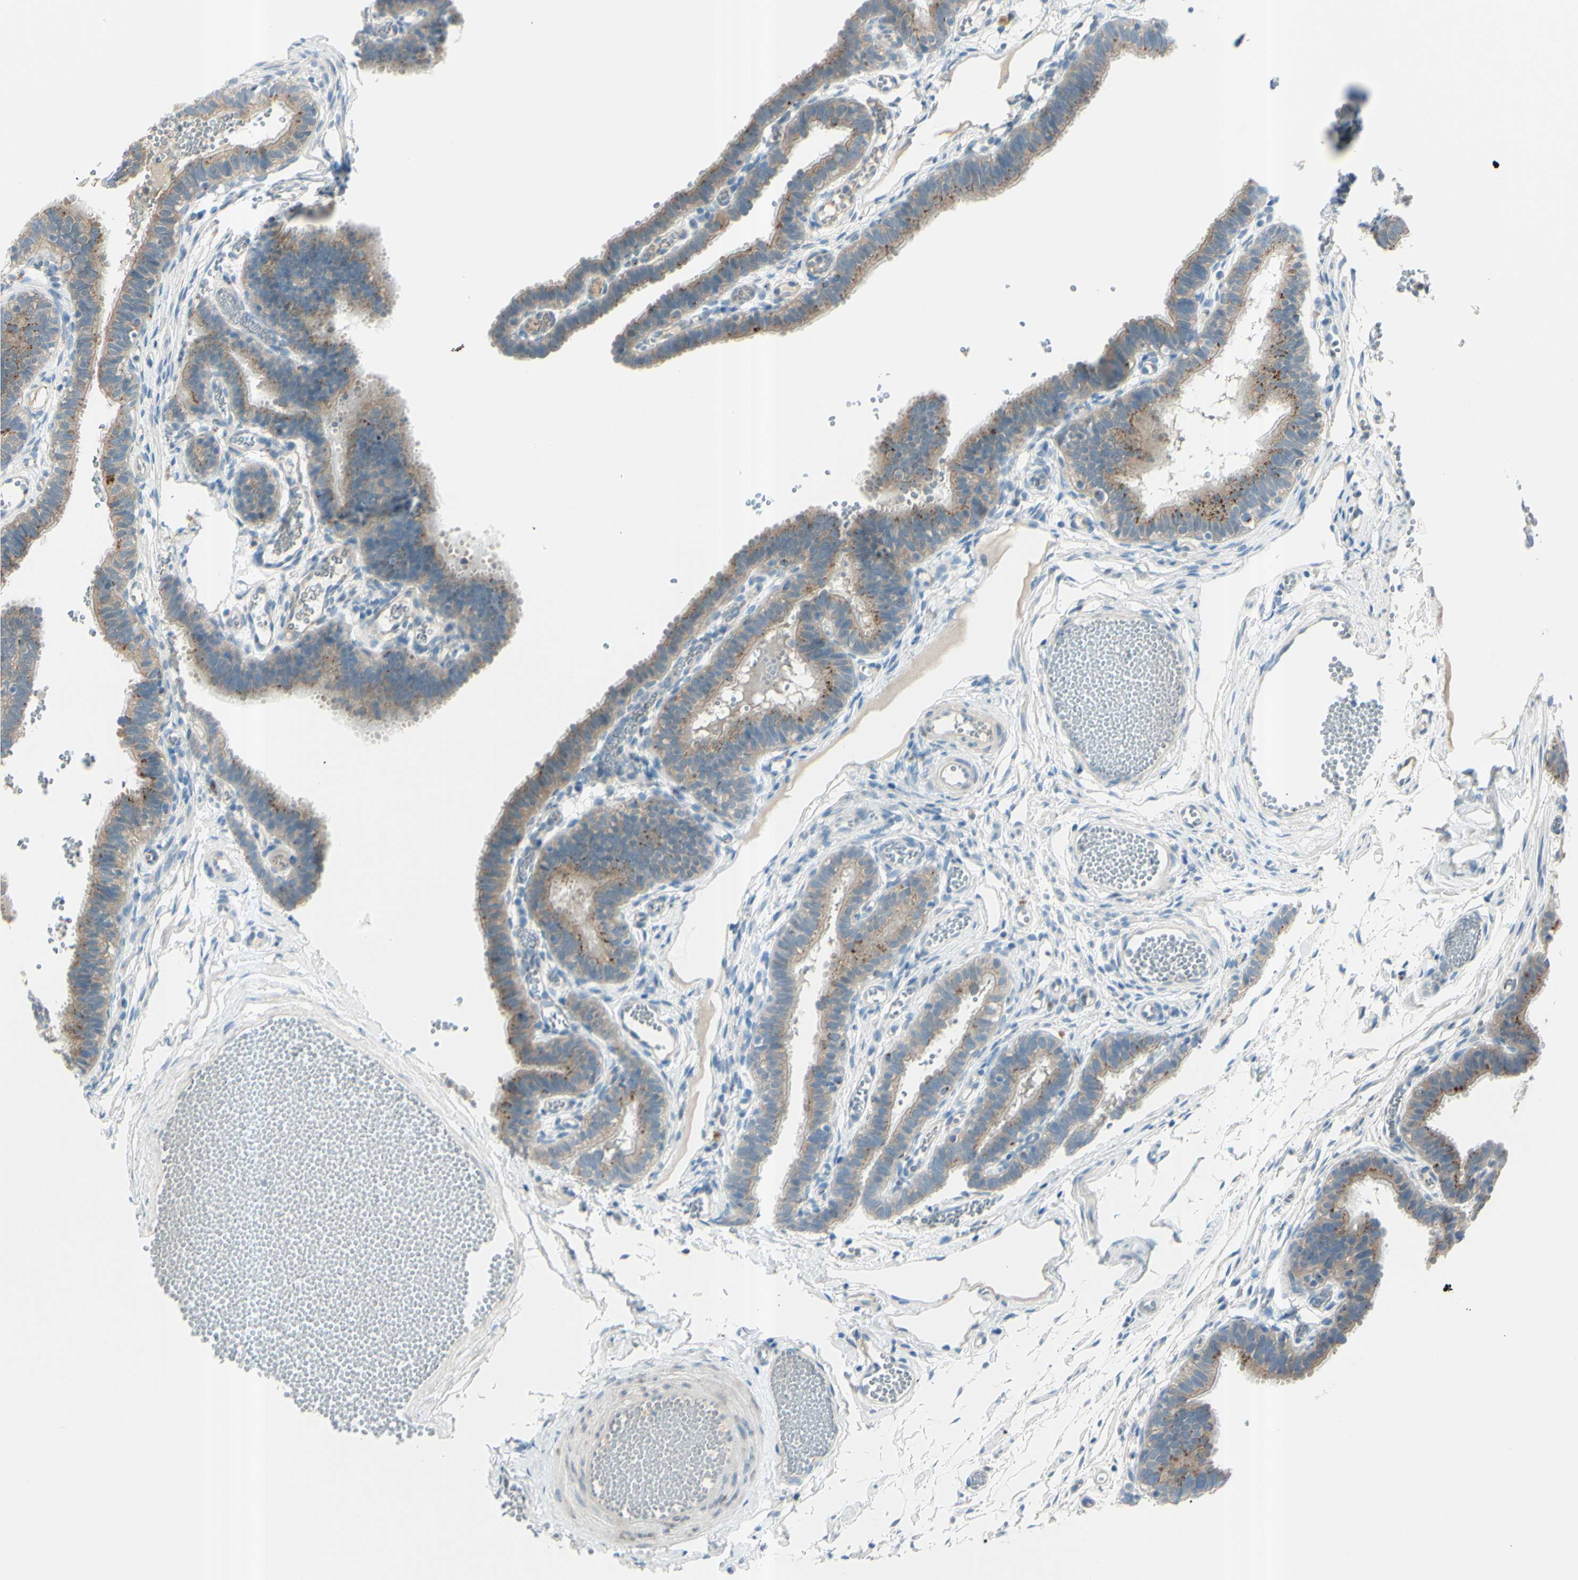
{"staining": {"intensity": "moderate", "quantity": ">75%", "location": "cytoplasmic/membranous"}, "tissue": "fallopian tube", "cell_type": "Glandular cells", "image_type": "normal", "snomed": [{"axis": "morphology", "description": "Normal tissue, NOS"}, {"axis": "topography", "description": "Fallopian tube"}, {"axis": "topography", "description": "Placenta"}], "caption": "Glandular cells show moderate cytoplasmic/membranous expression in approximately >75% of cells in benign fallopian tube.", "gene": "B4GALT1", "patient": {"sex": "female", "age": 34}}